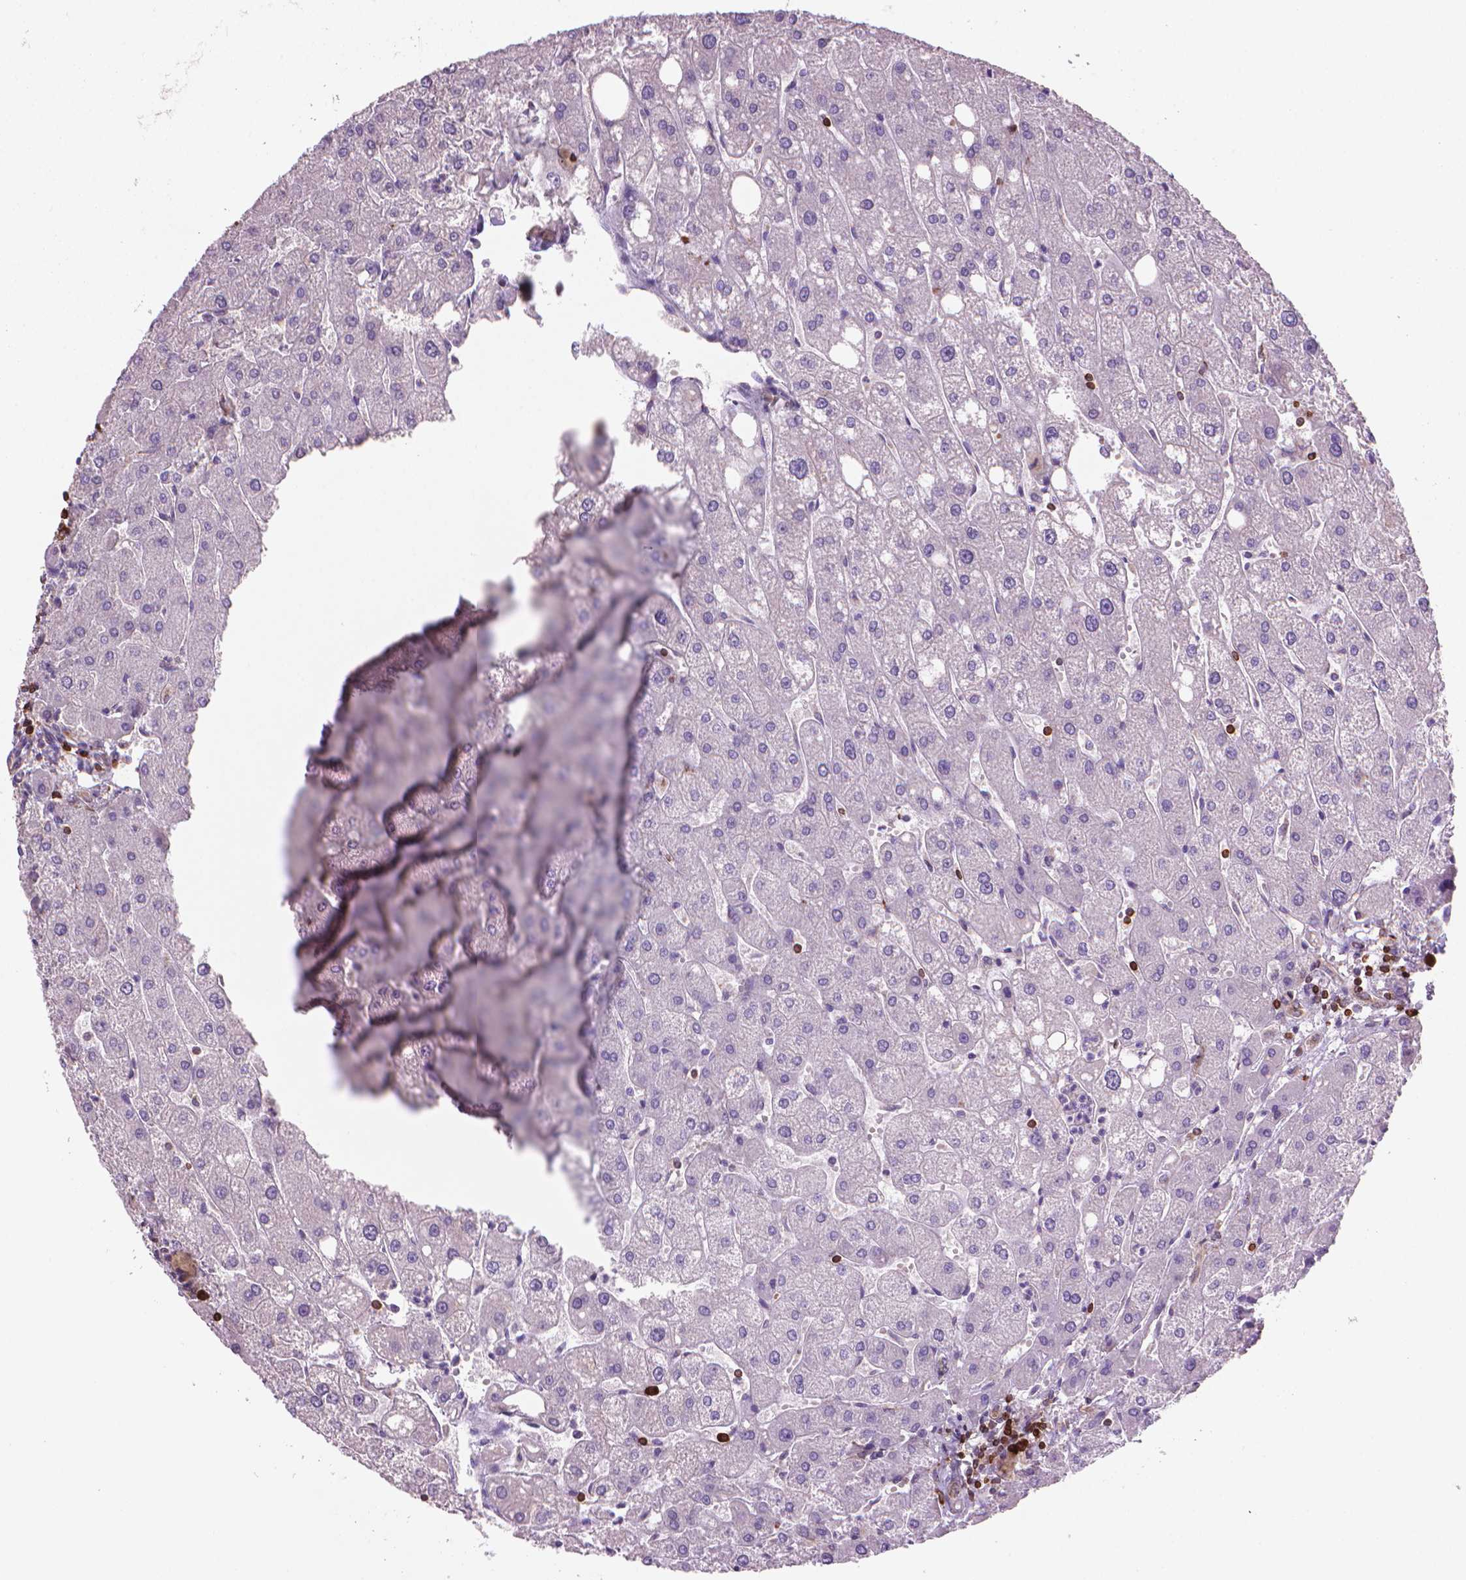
{"staining": {"intensity": "negative", "quantity": "none", "location": "none"}, "tissue": "liver", "cell_type": "Cholangiocytes", "image_type": "normal", "snomed": [{"axis": "morphology", "description": "Normal tissue, NOS"}, {"axis": "topography", "description": "Liver"}], "caption": "This micrograph is of unremarkable liver stained with immunohistochemistry (IHC) to label a protein in brown with the nuclei are counter-stained blue. There is no expression in cholangiocytes.", "gene": "BCL2", "patient": {"sex": "male", "age": 67}}